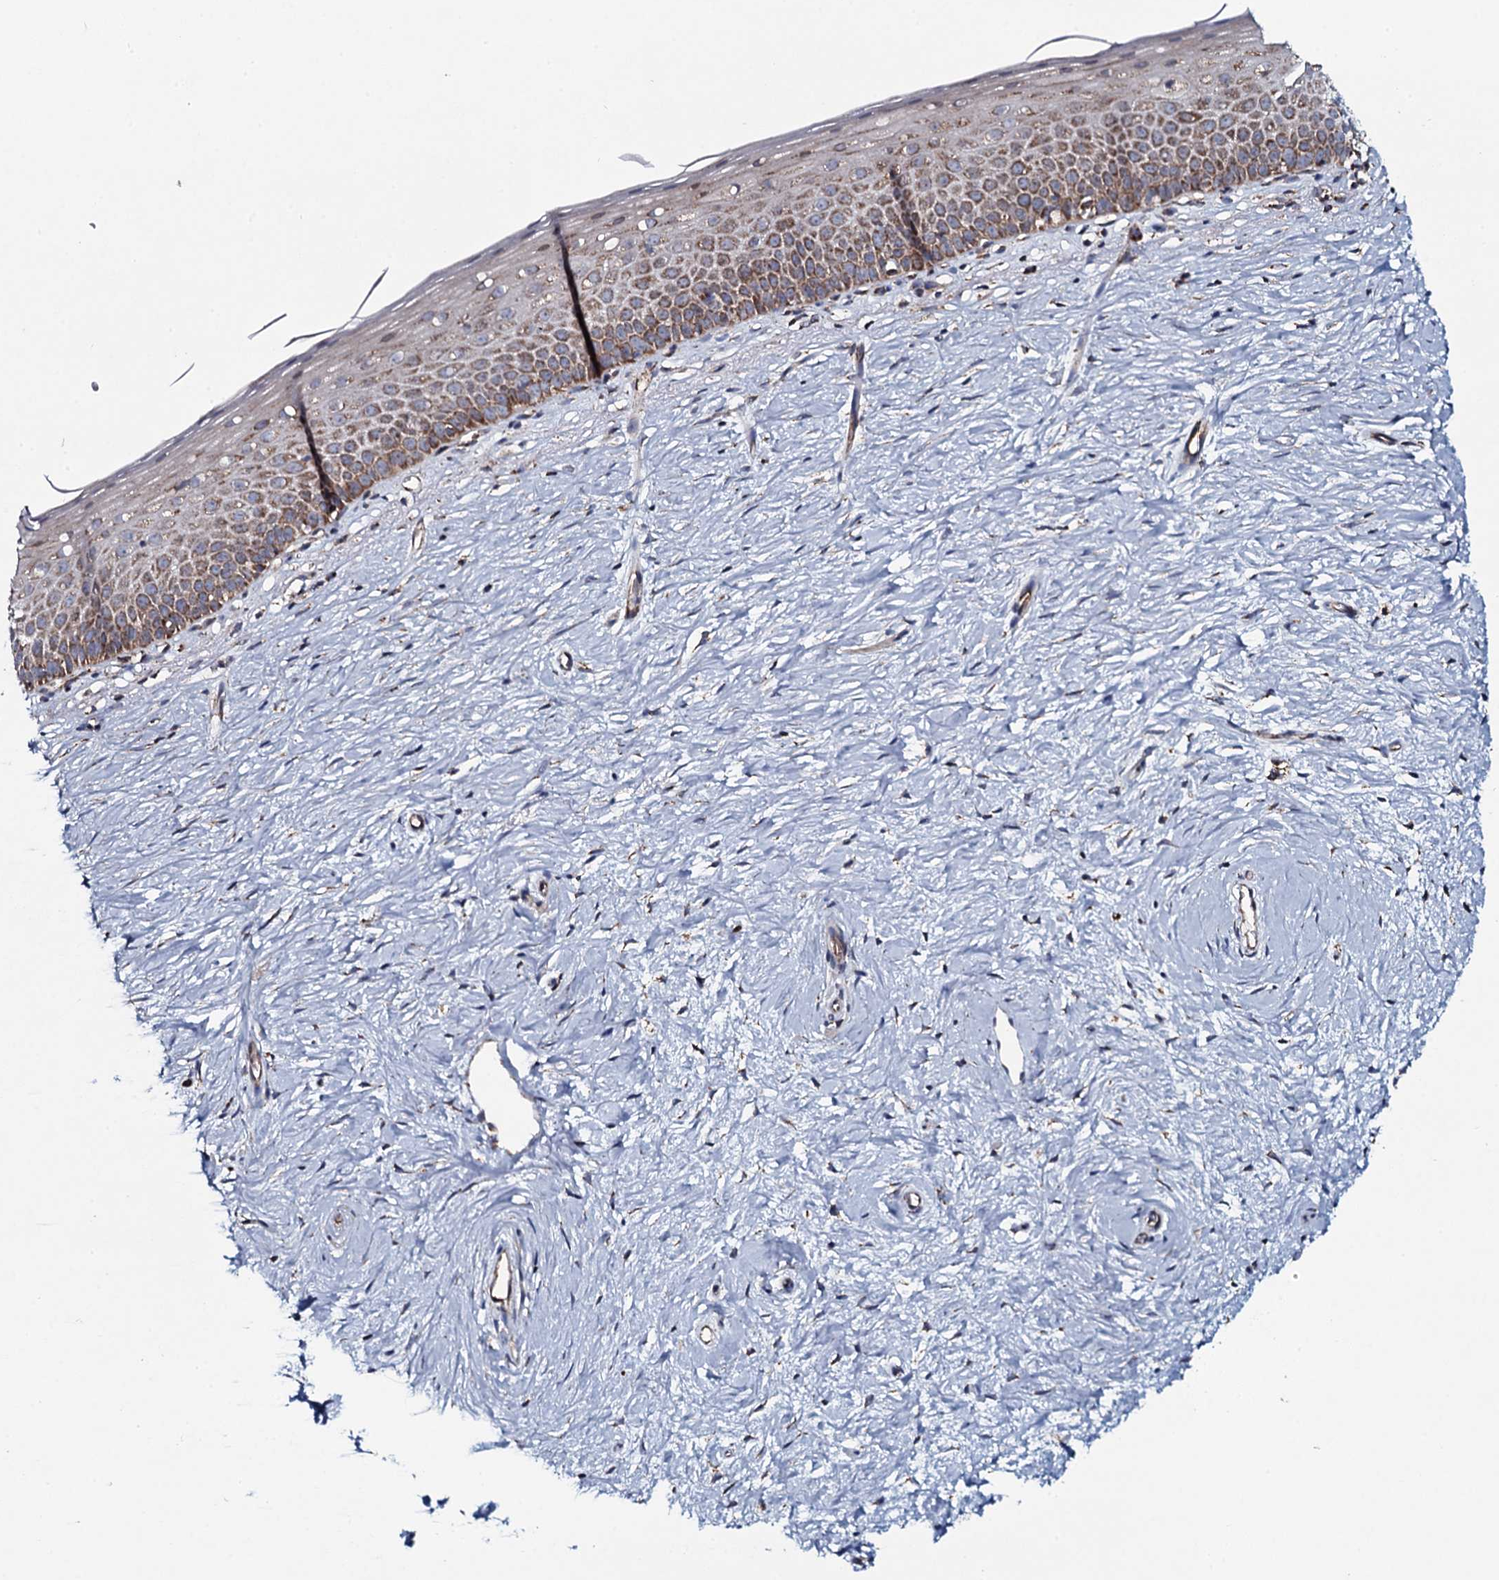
{"staining": {"intensity": "moderate", "quantity": ">75%", "location": "cytoplasmic/membranous"}, "tissue": "cervix", "cell_type": "Glandular cells", "image_type": "normal", "snomed": [{"axis": "morphology", "description": "Normal tissue, NOS"}, {"axis": "topography", "description": "Cervix"}], "caption": "This image displays normal cervix stained with immunohistochemistry (IHC) to label a protein in brown. The cytoplasmic/membranous of glandular cells show moderate positivity for the protein. Nuclei are counter-stained blue.", "gene": "EVC2", "patient": {"sex": "female", "age": 57}}